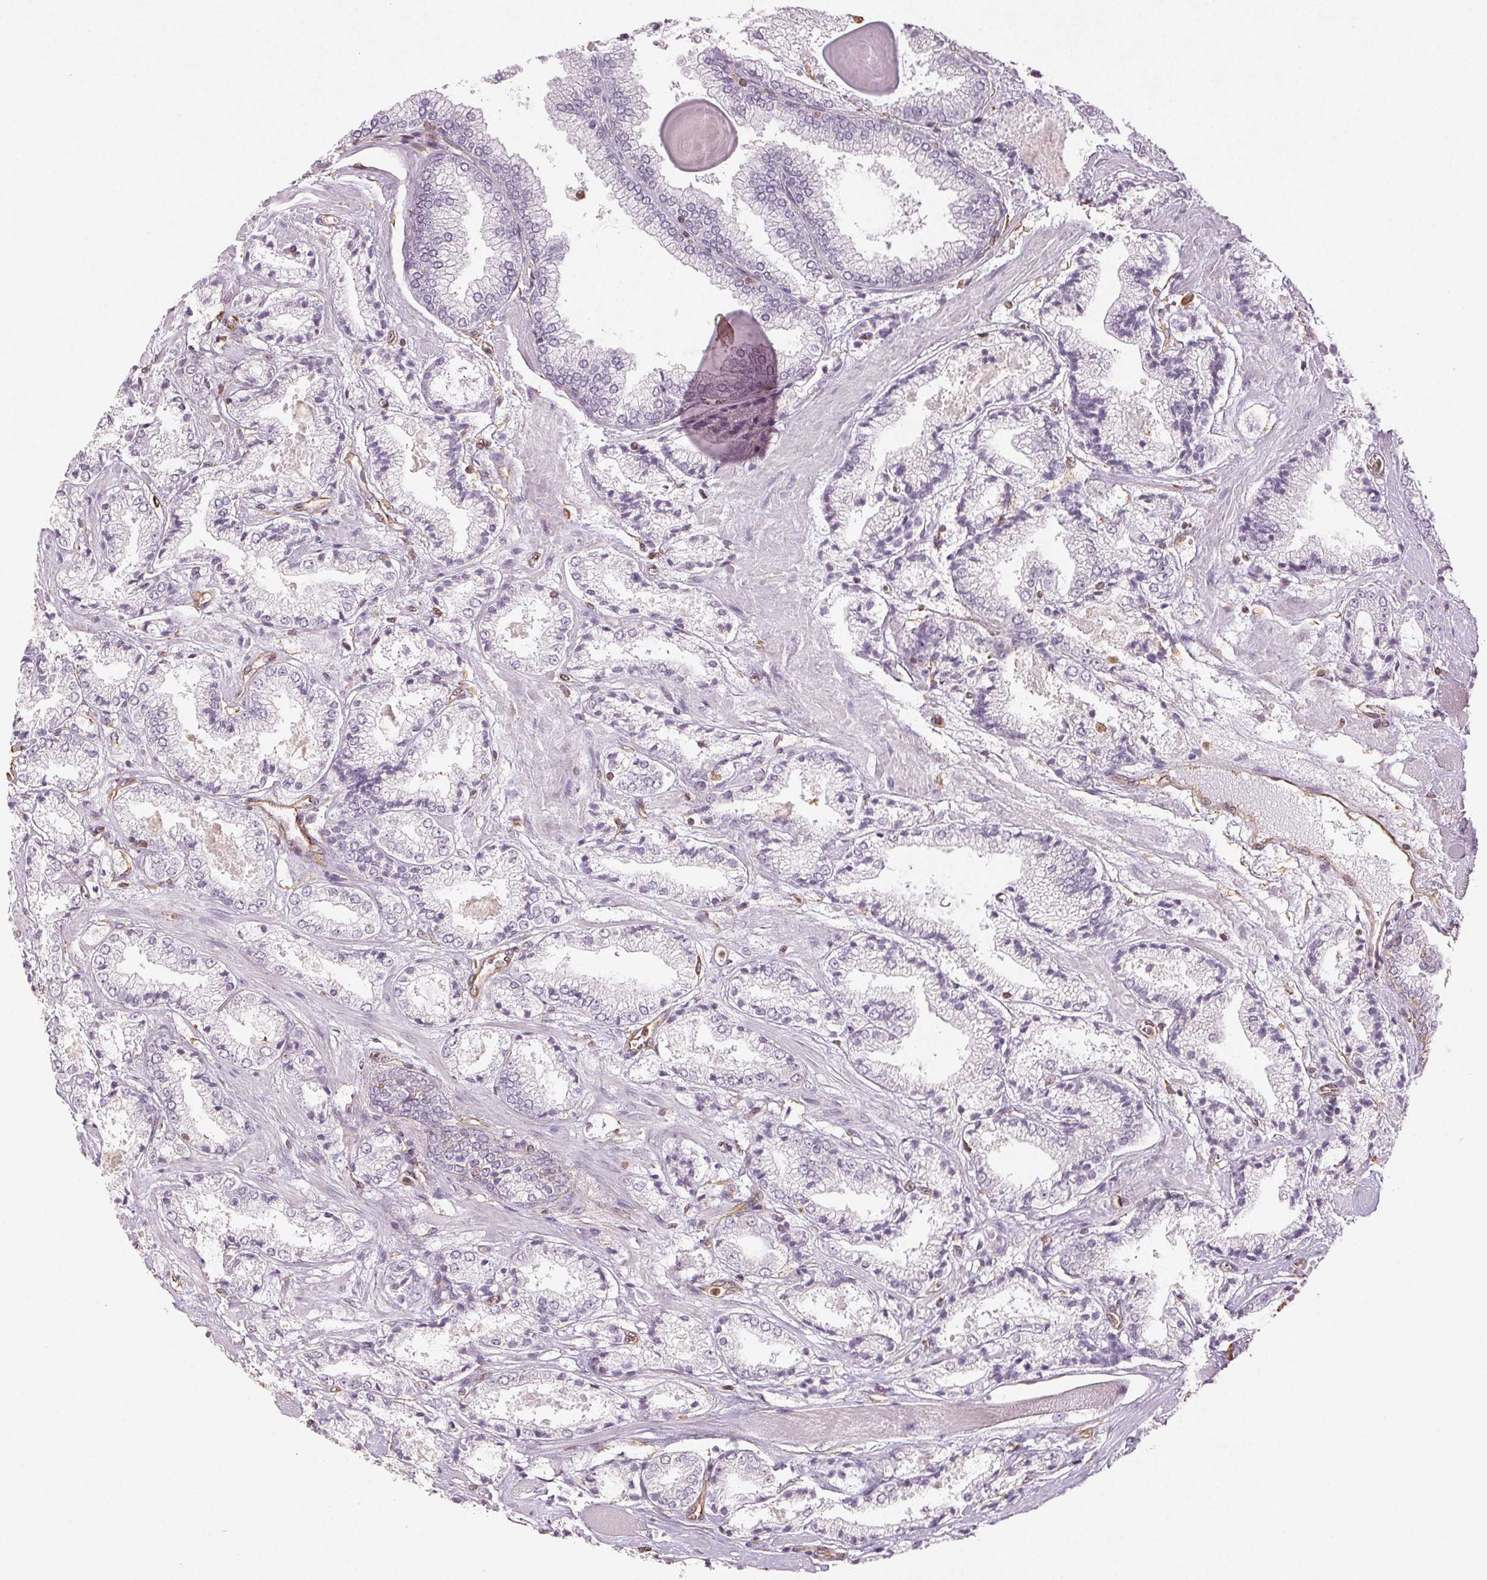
{"staining": {"intensity": "negative", "quantity": "none", "location": "none"}, "tissue": "prostate cancer", "cell_type": "Tumor cells", "image_type": "cancer", "snomed": [{"axis": "morphology", "description": "Adenocarcinoma, High grade"}, {"axis": "topography", "description": "Prostate"}], "caption": "The micrograph reveals no significant expression in tumor cells of prostate high-grade adenocarcinoma.", "gene": "COL7A1", "patient": {"sex": "male", "age": 64}}